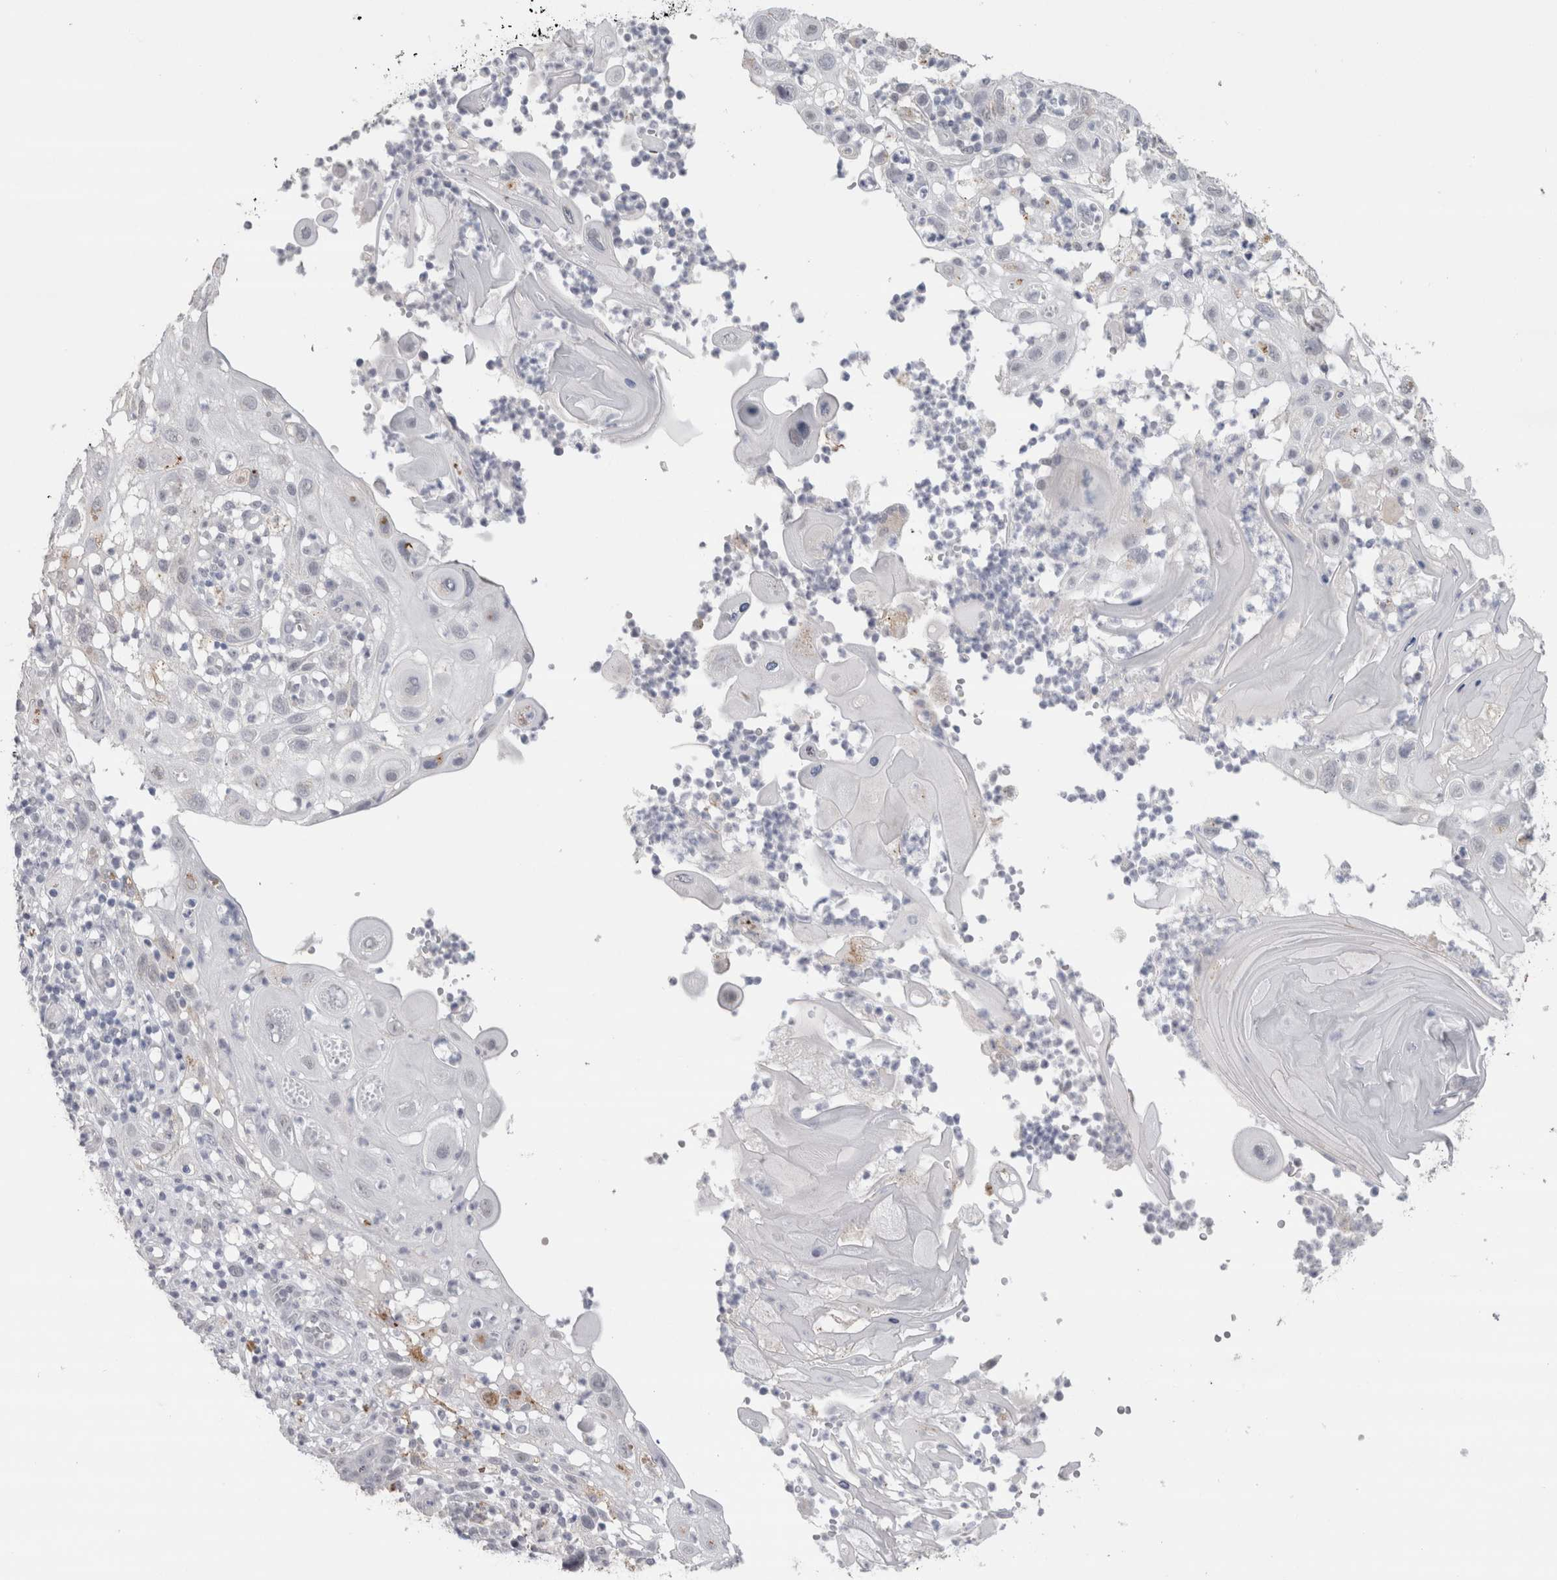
{"staining": {"intensity": "negative", "quantity": "none", "location": "none"}, "tissue": "skin cancer", "cell_type": "Tumor cells", "image_type": "cancer", "snomed": [{"axis": "morphology", "description": "Normal tissue, NOS"}, {"axis": "morphology", "description": "Squamous cell carcinoma, NOS"}, {"axis": "topography", "description": "Skin"}], "caption": "Immunohistochemistry (IHC) of human skin squamous cell carcinoma shows no expression in tumor cells.", "gene": "CDH17", "patient": {"sex": "female", "age": 96}}